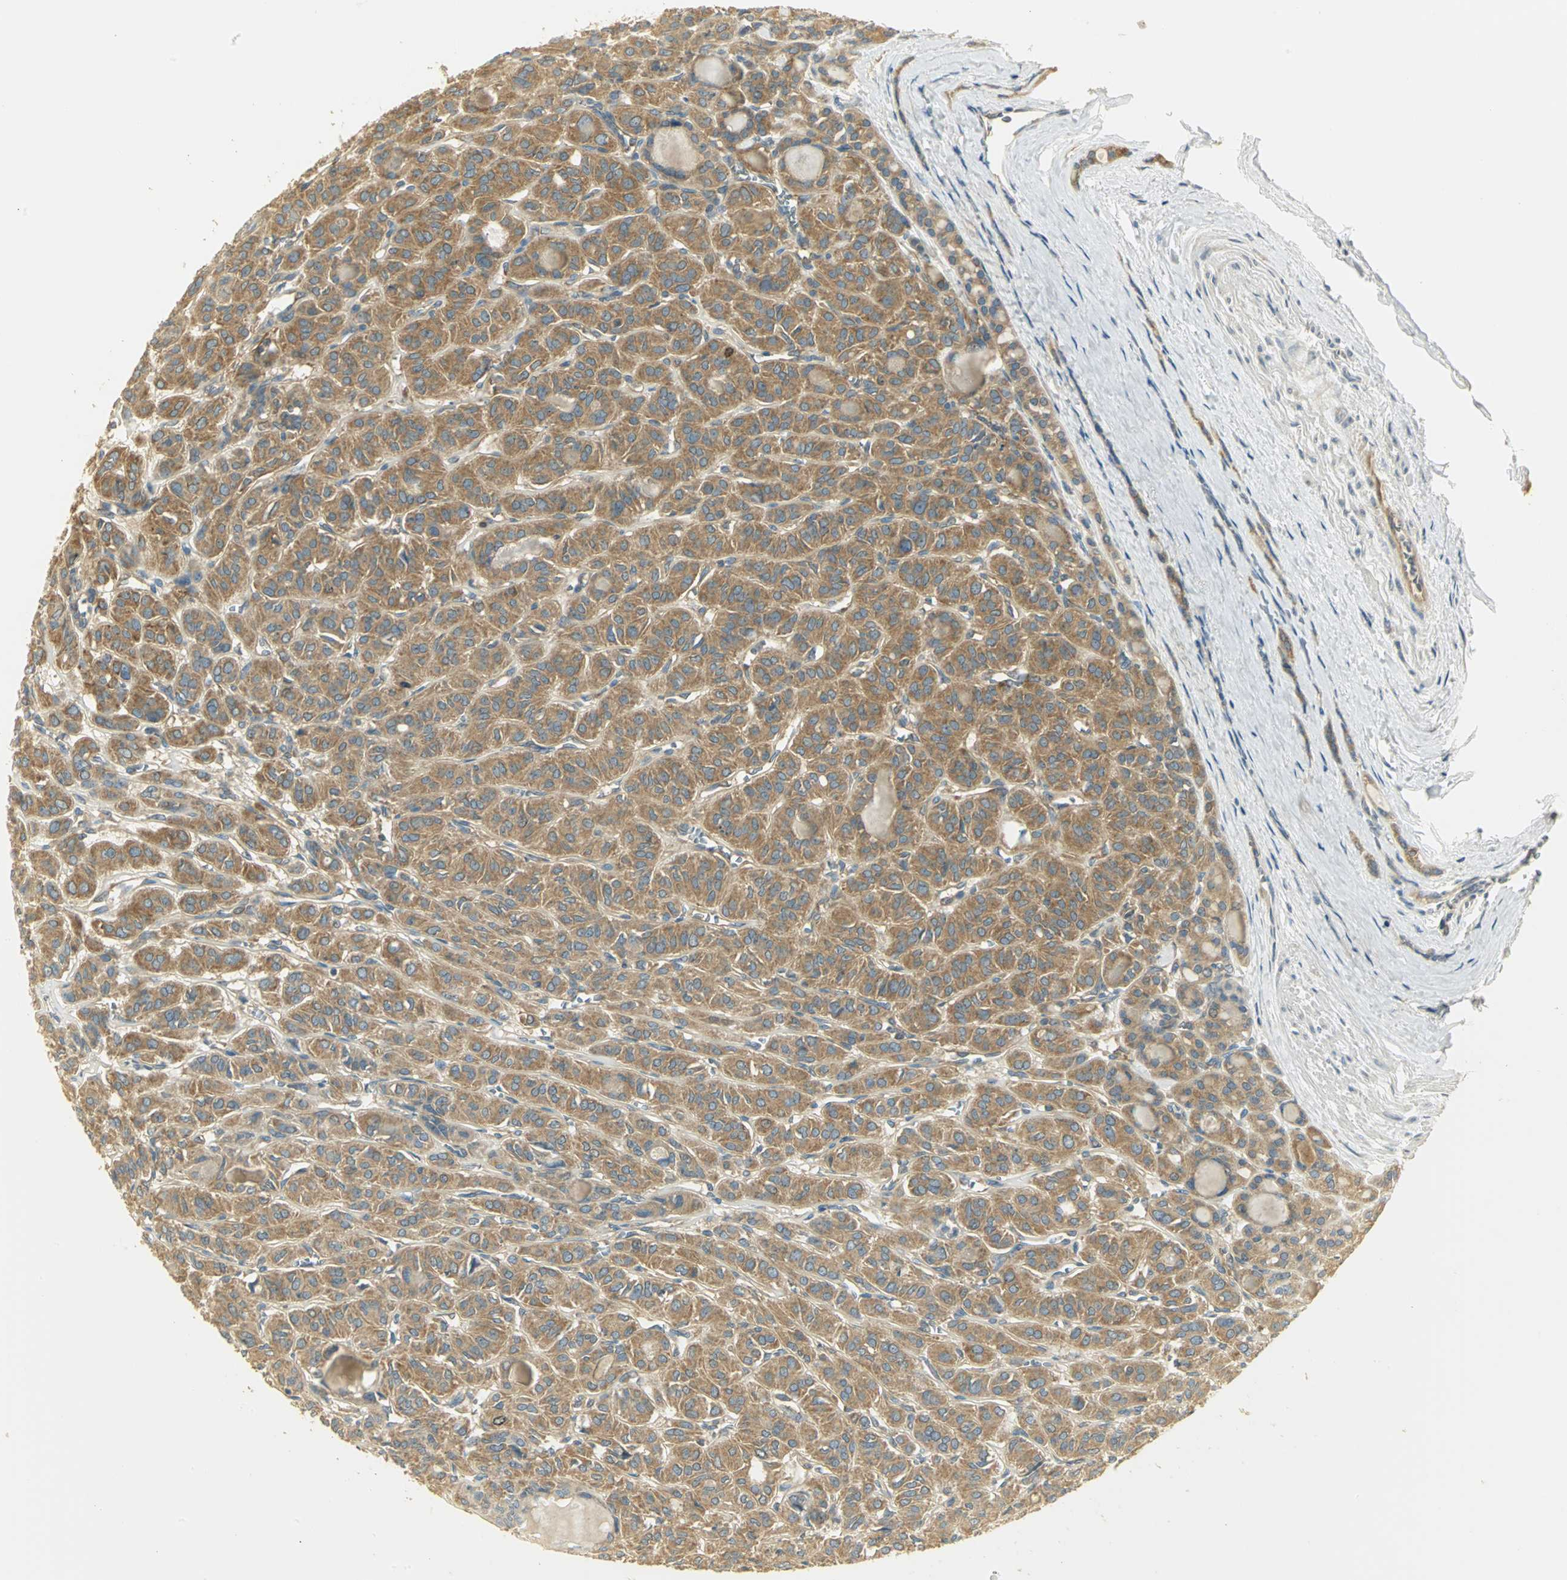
{"staining": {"intensity": "moderate", "quantity": ">75%", "location": "cytoplasmic/membranous"}, "tissue": "thyroid cancer", "cell_type": "Tumor cells", "image_type": "cancer", "snomed": [{"axis": "morphology", "description": "Follicular adenoma carcinoma, NOS"}, {"axis": "topography", "description": "Thyroid gland"}], "caption": "The histopathology image exhibits a brown stain indicating the presence of a protein in the cytoplasmic/membranous of tumor cells in thyroid cancer. (DAB IHC with brightfield microscopy, high magnification).", "gene": "RARS1", "patient": {"sex": "female", "age": 71}}